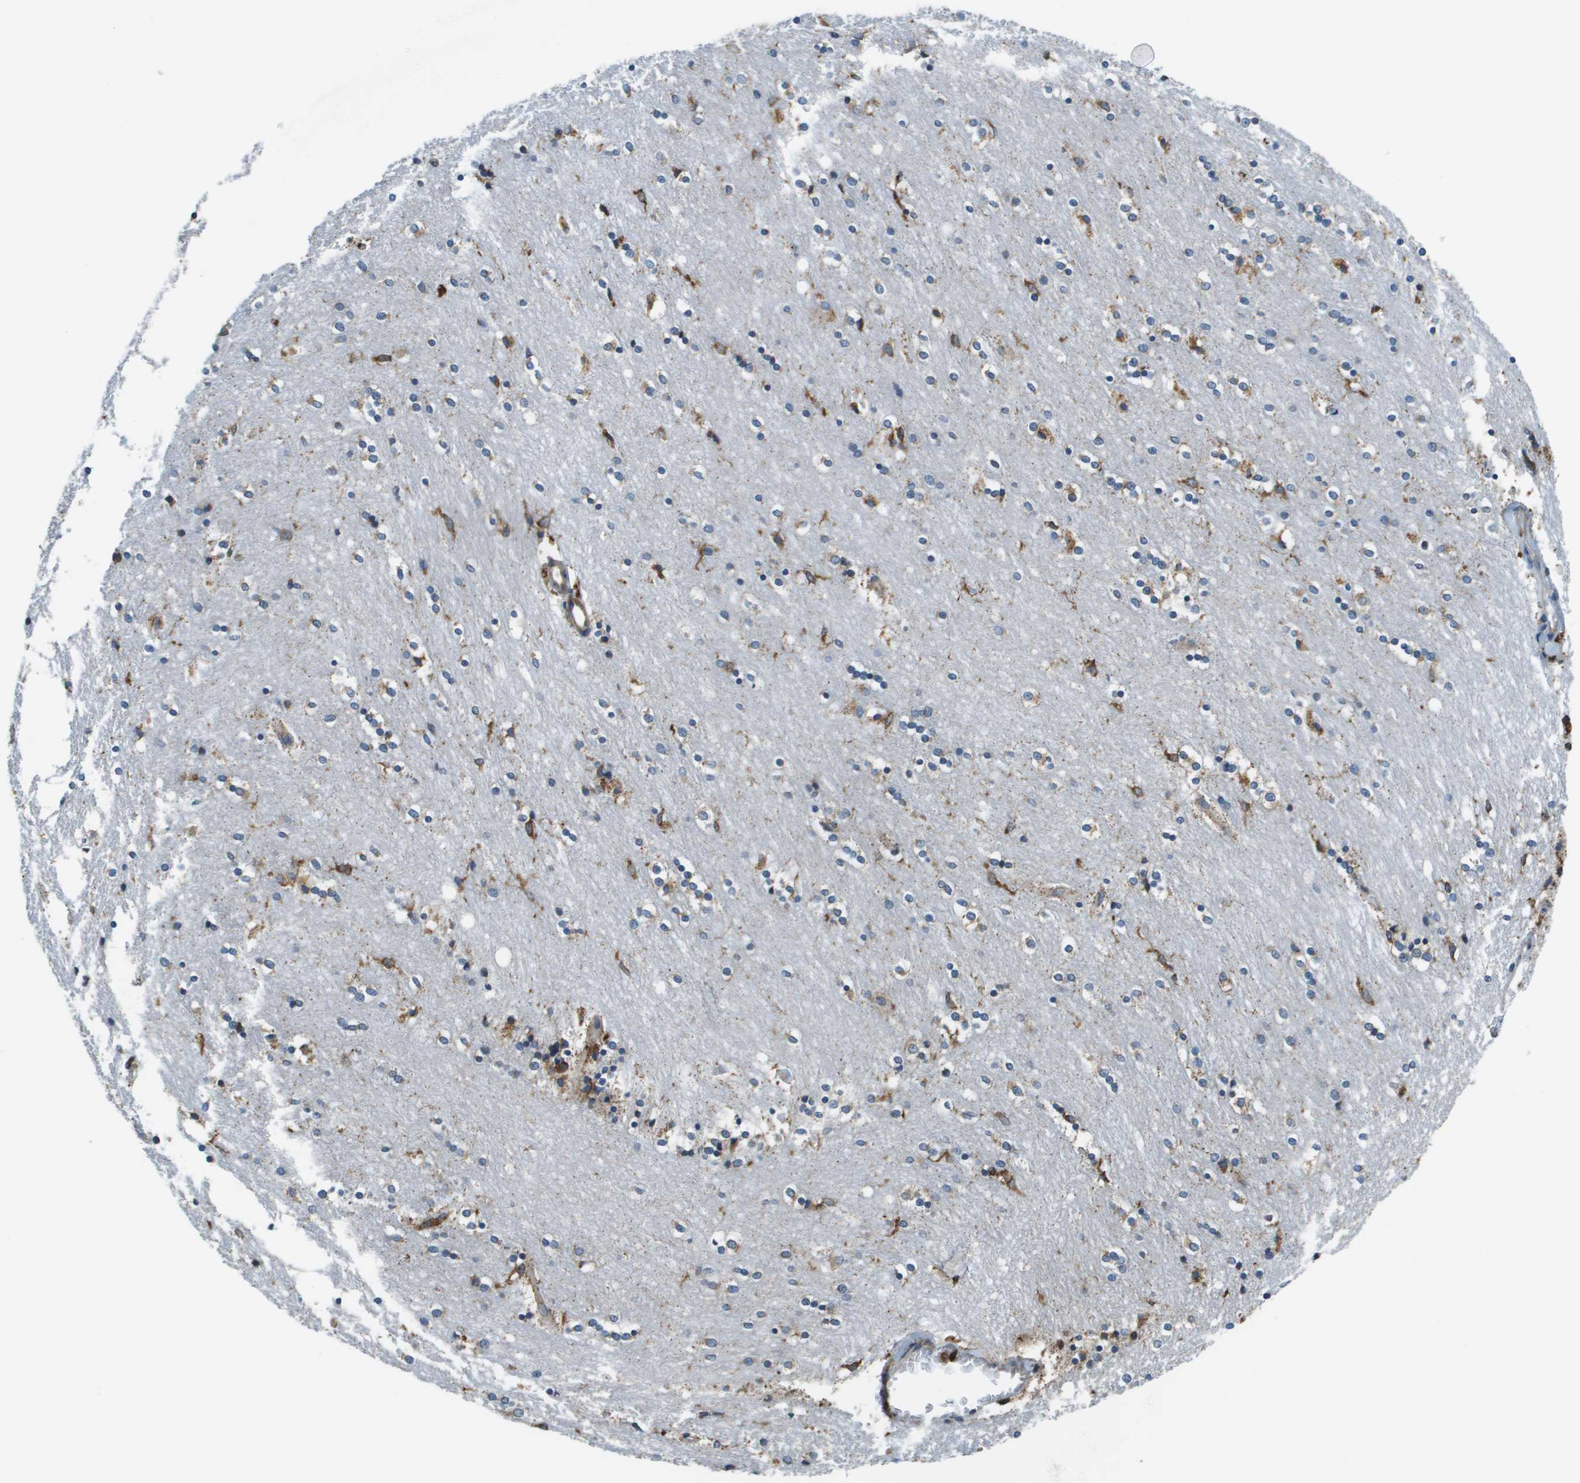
{"staining": {"intensity": "weak", "quantity": "<25%", "location": "cytoplasmic/membranous"}, "tissue": "caudate", "cell_type": "Glial cells", "image_type": "normal", "snomed": [{"axis": "morphology", "description": "Normal tissue, NOS"}, {"axis": "topography", "description": "Lateral ventricle wall"}], "caption": "This is an immunohistochemistry (IHC) micrograph of unremarkable human caudate. There is no expression in glial cells.", "gene": "CNPY3", "patient": {"sex": "female", "age": 54}}